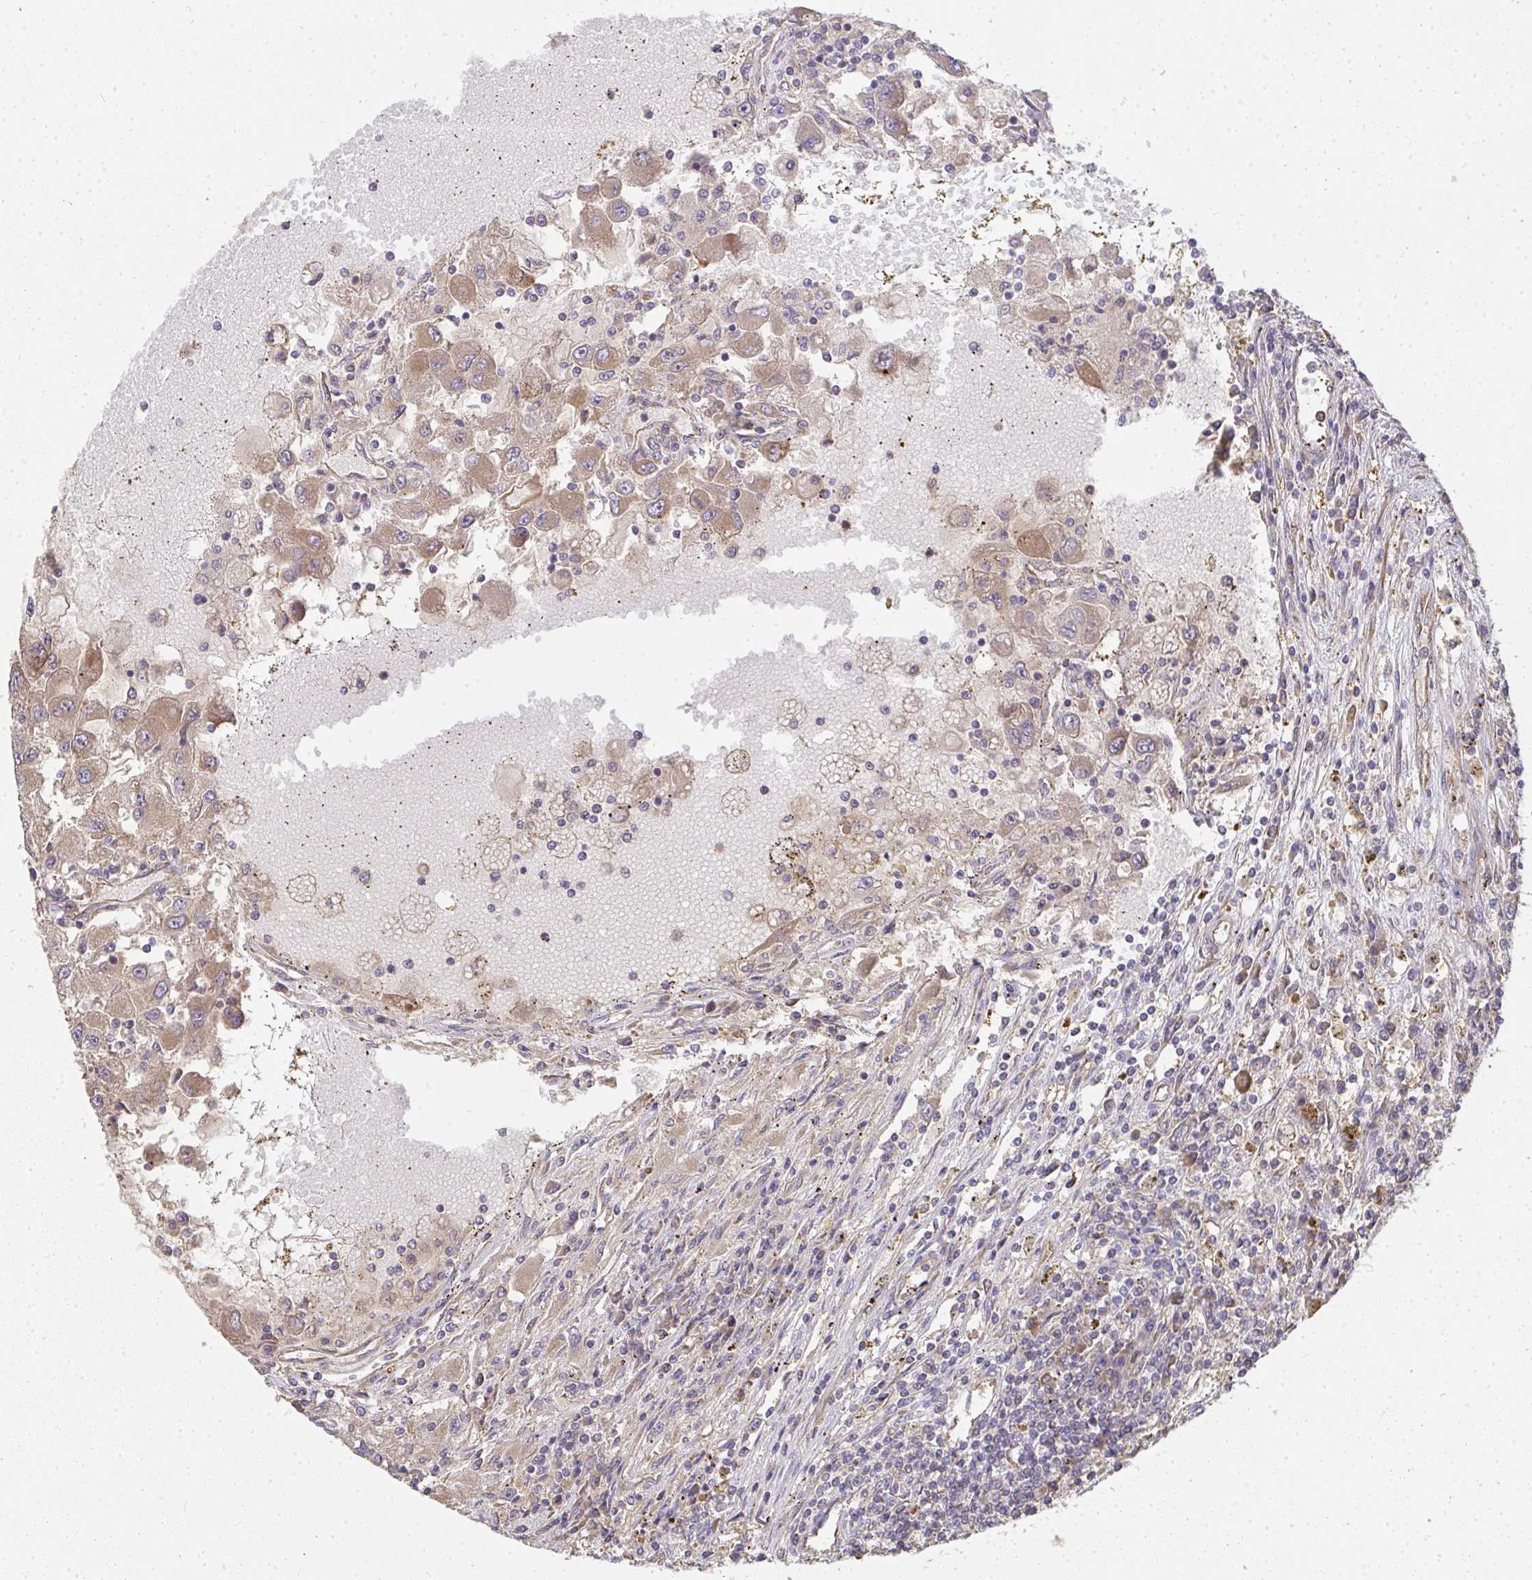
{"staining": {"intensity": "weak", "quantity": ">75%", "location": "cytoplasmic/membranous"}, "tissue": "renal cancer", "cell_type": "Tumor cells", "image_type": "cancer", "snomed": [{"axis": "morphology", "description": "Adenocarcinoma, NOS"}, {"axis": "topography", "description": "Kidney"}], "caption": "The histopathology image demonstrates a brown stain indicating the presence of a protein in the cytoplasmic/membranous of tumor cells in renal adenocarcinoma.", "gene": "B4GALT6", "patient": {"sex": "female", "age": 67}}